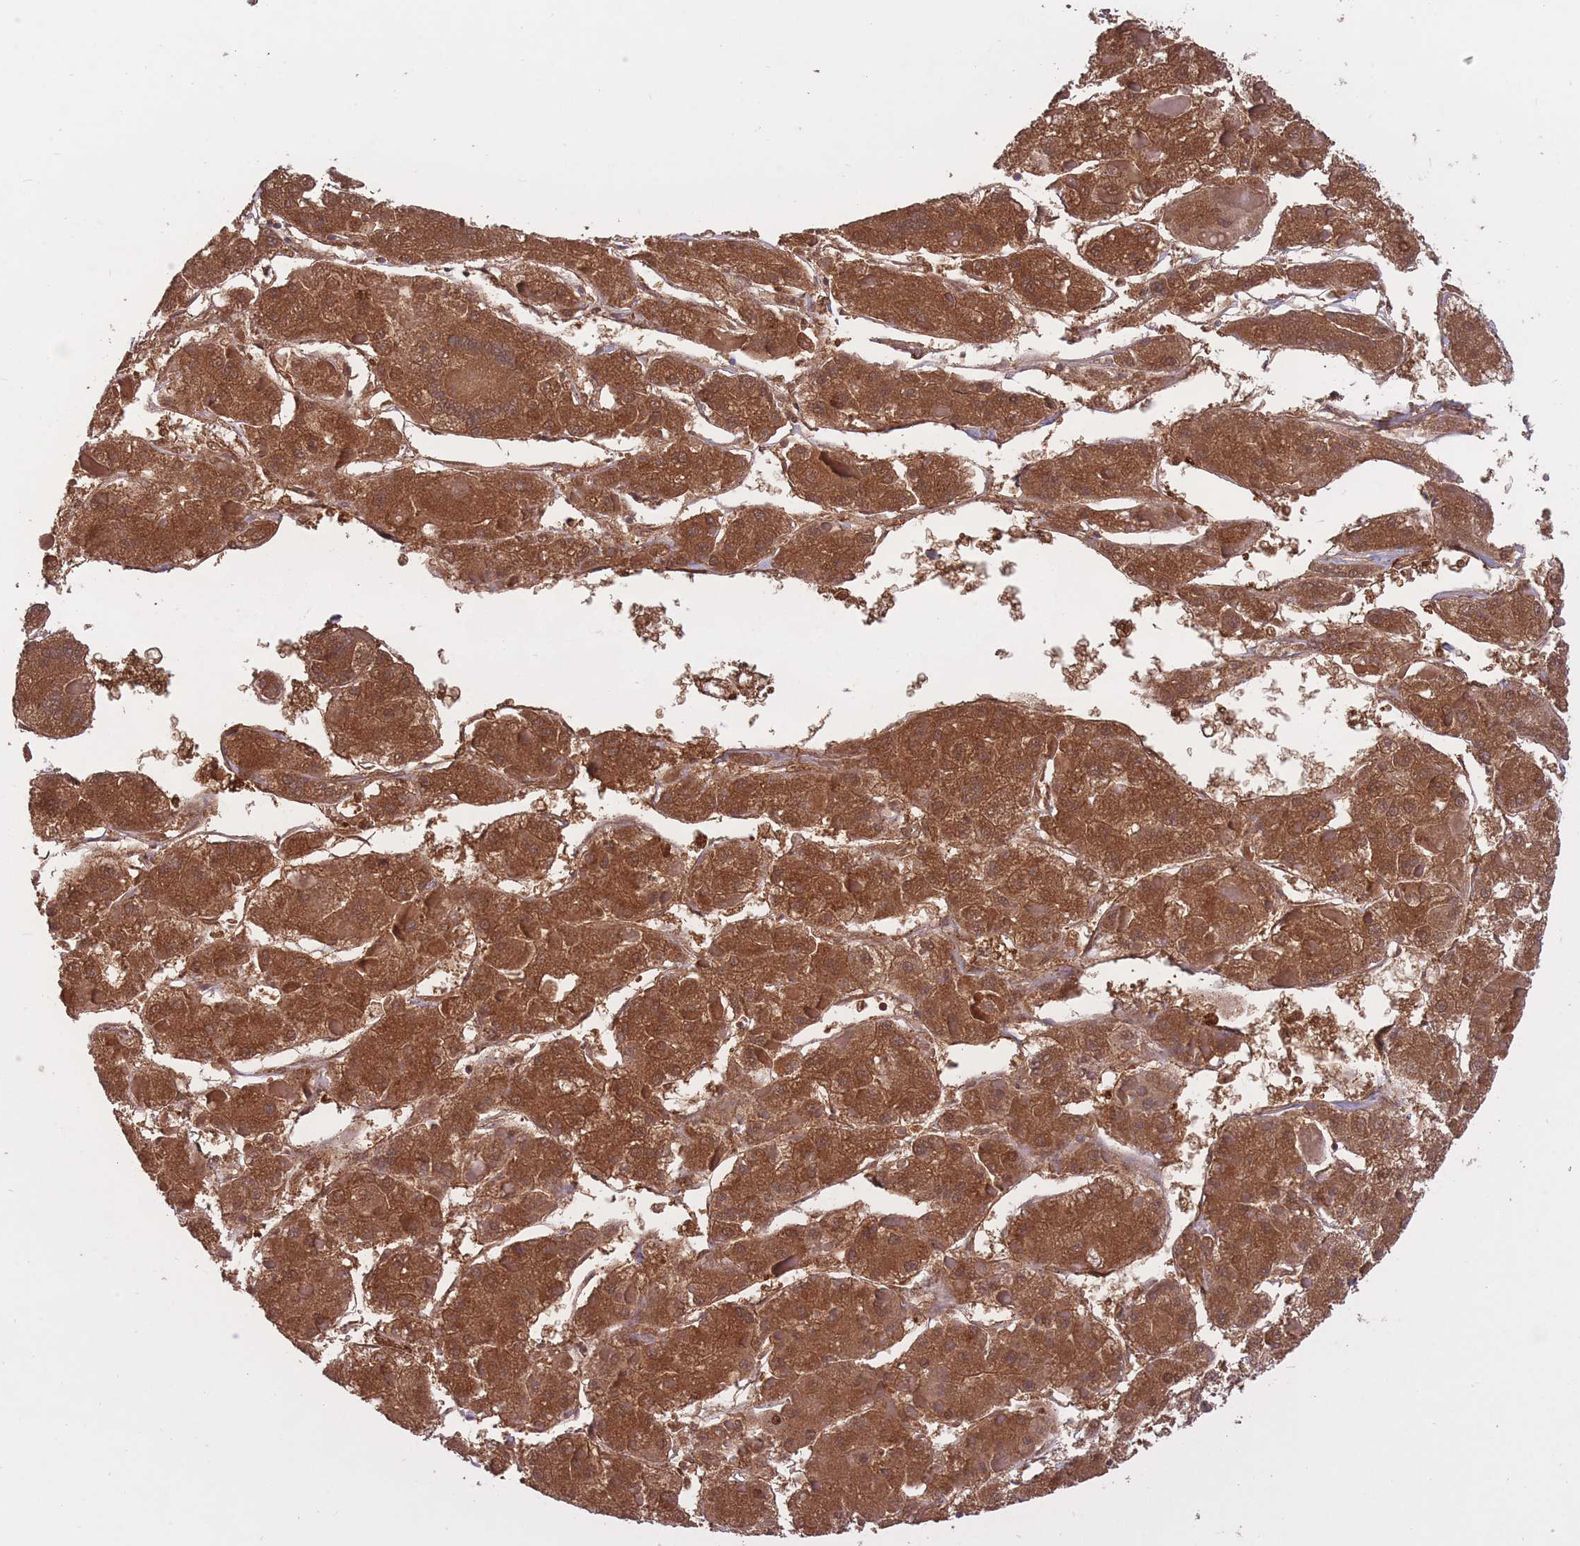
{"staining": {"intensity": "strong", "quantity": ">75%", "location": "cytoplasmic/membranous,nuclear"}, "tissue": "liver cancer", "cell_type": "Tumor cells", "image_type": "cancer", "snomed": [{"axis": "morphology", "description": "Carcinoma, Hepatocellular, NOS"}, {"axis": "topography", "description": "Liver"}], "caption": "Liver hepatocellular carcinoma stained with a protein marker displays strong staining in tumor cells.", "gene": "GMIP", "patient": {"sex": "female", "age": 73}}